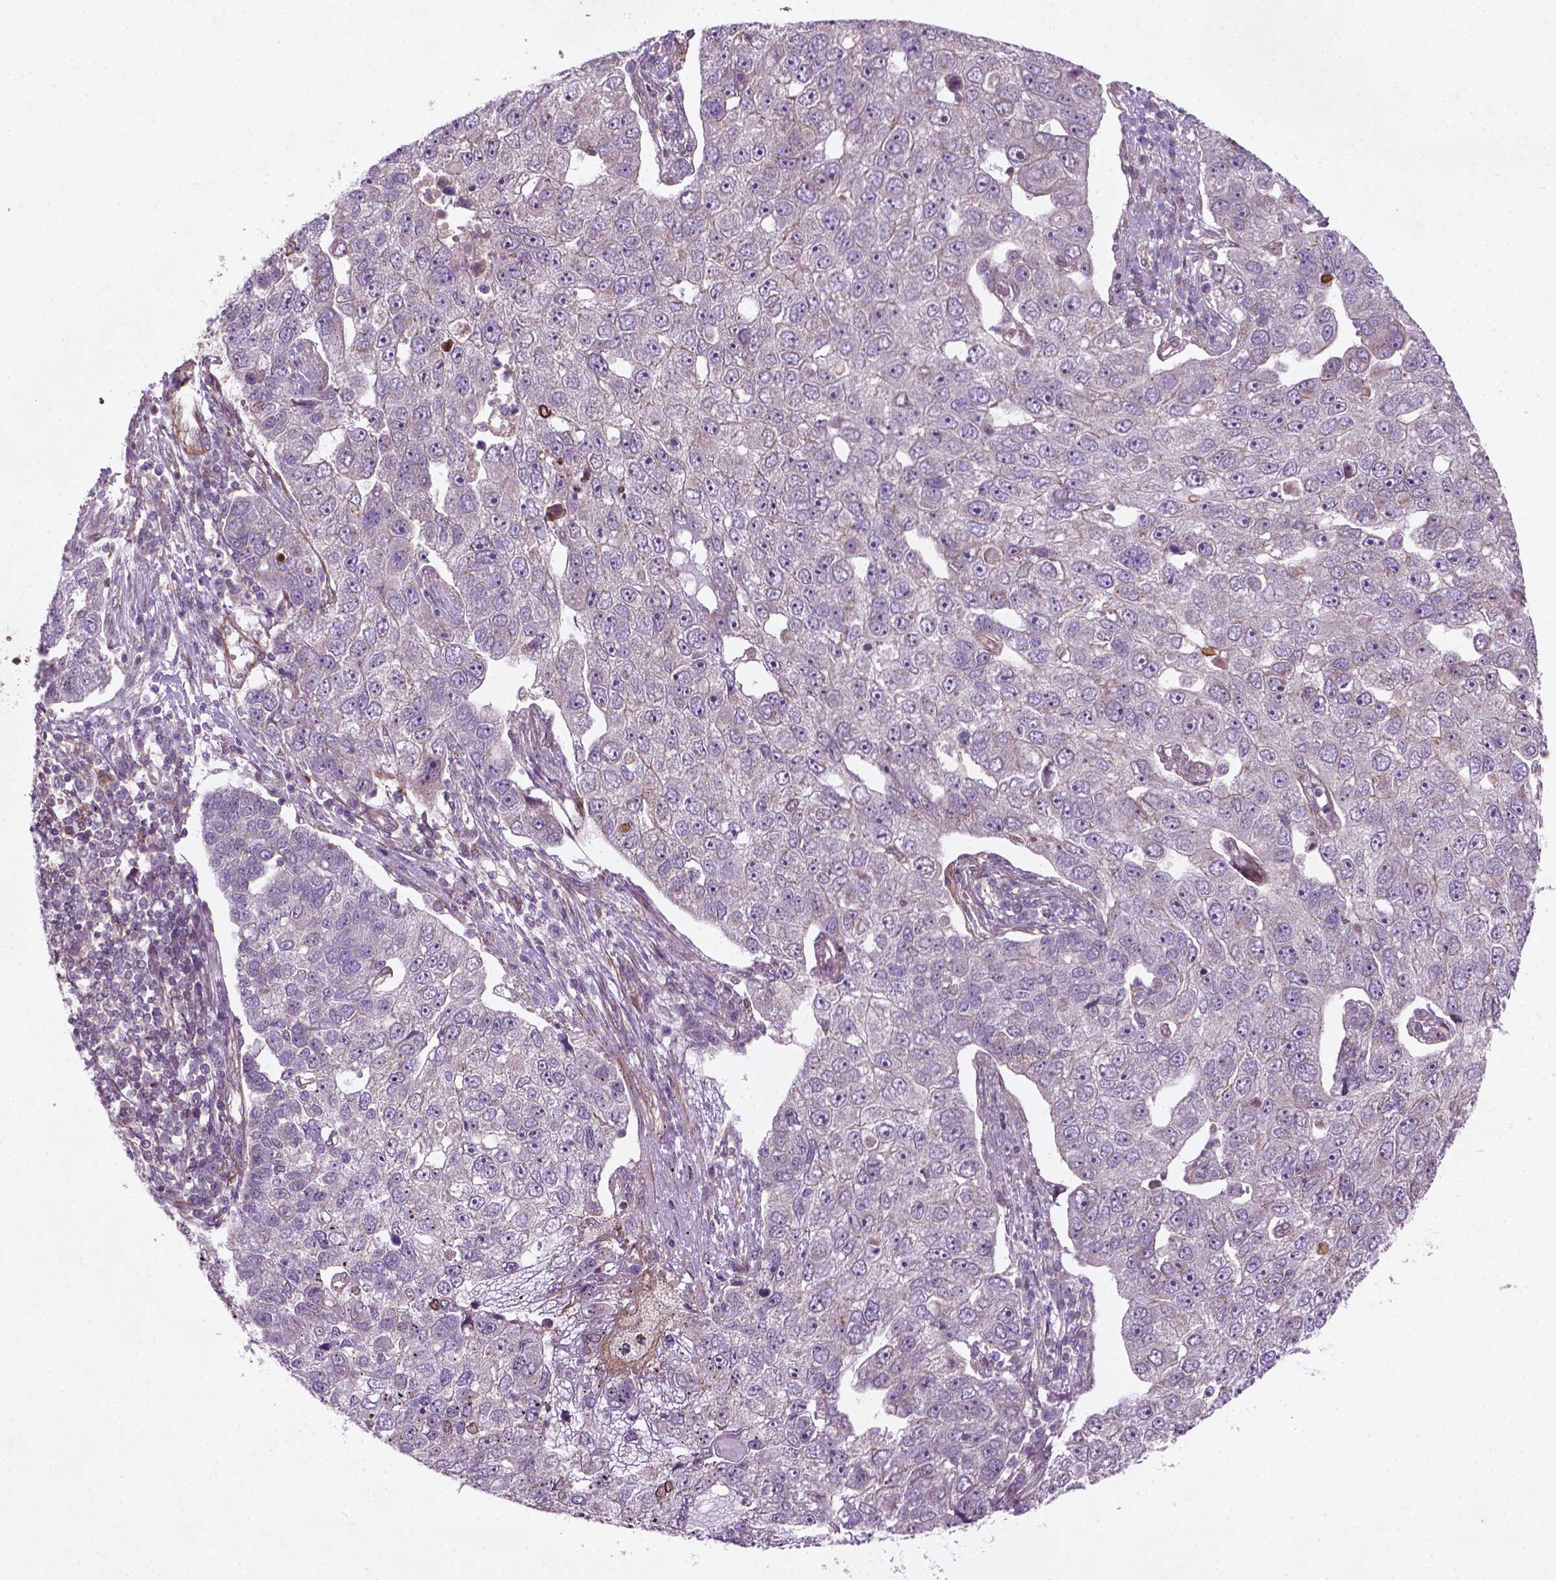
{"staining": {"intensity": "negative", "quantity": "none", "location": "none"}, "tissue": "pancreatic cancer", "cell_type": "Tumor cells", "image_type": "cancer", "snomed": [{"axis": "morphology", "description": "Adenocarcinoma, NOS"}, {"axis": "topography", "description": "Pancreas"}], "caption": "Photomicrograph shows no significant protein staining in tumor cells of pancreatic cancer (adenocarcinoma).", "gene": "TCHP", "patient": {"sex": "female", "age": 61}}